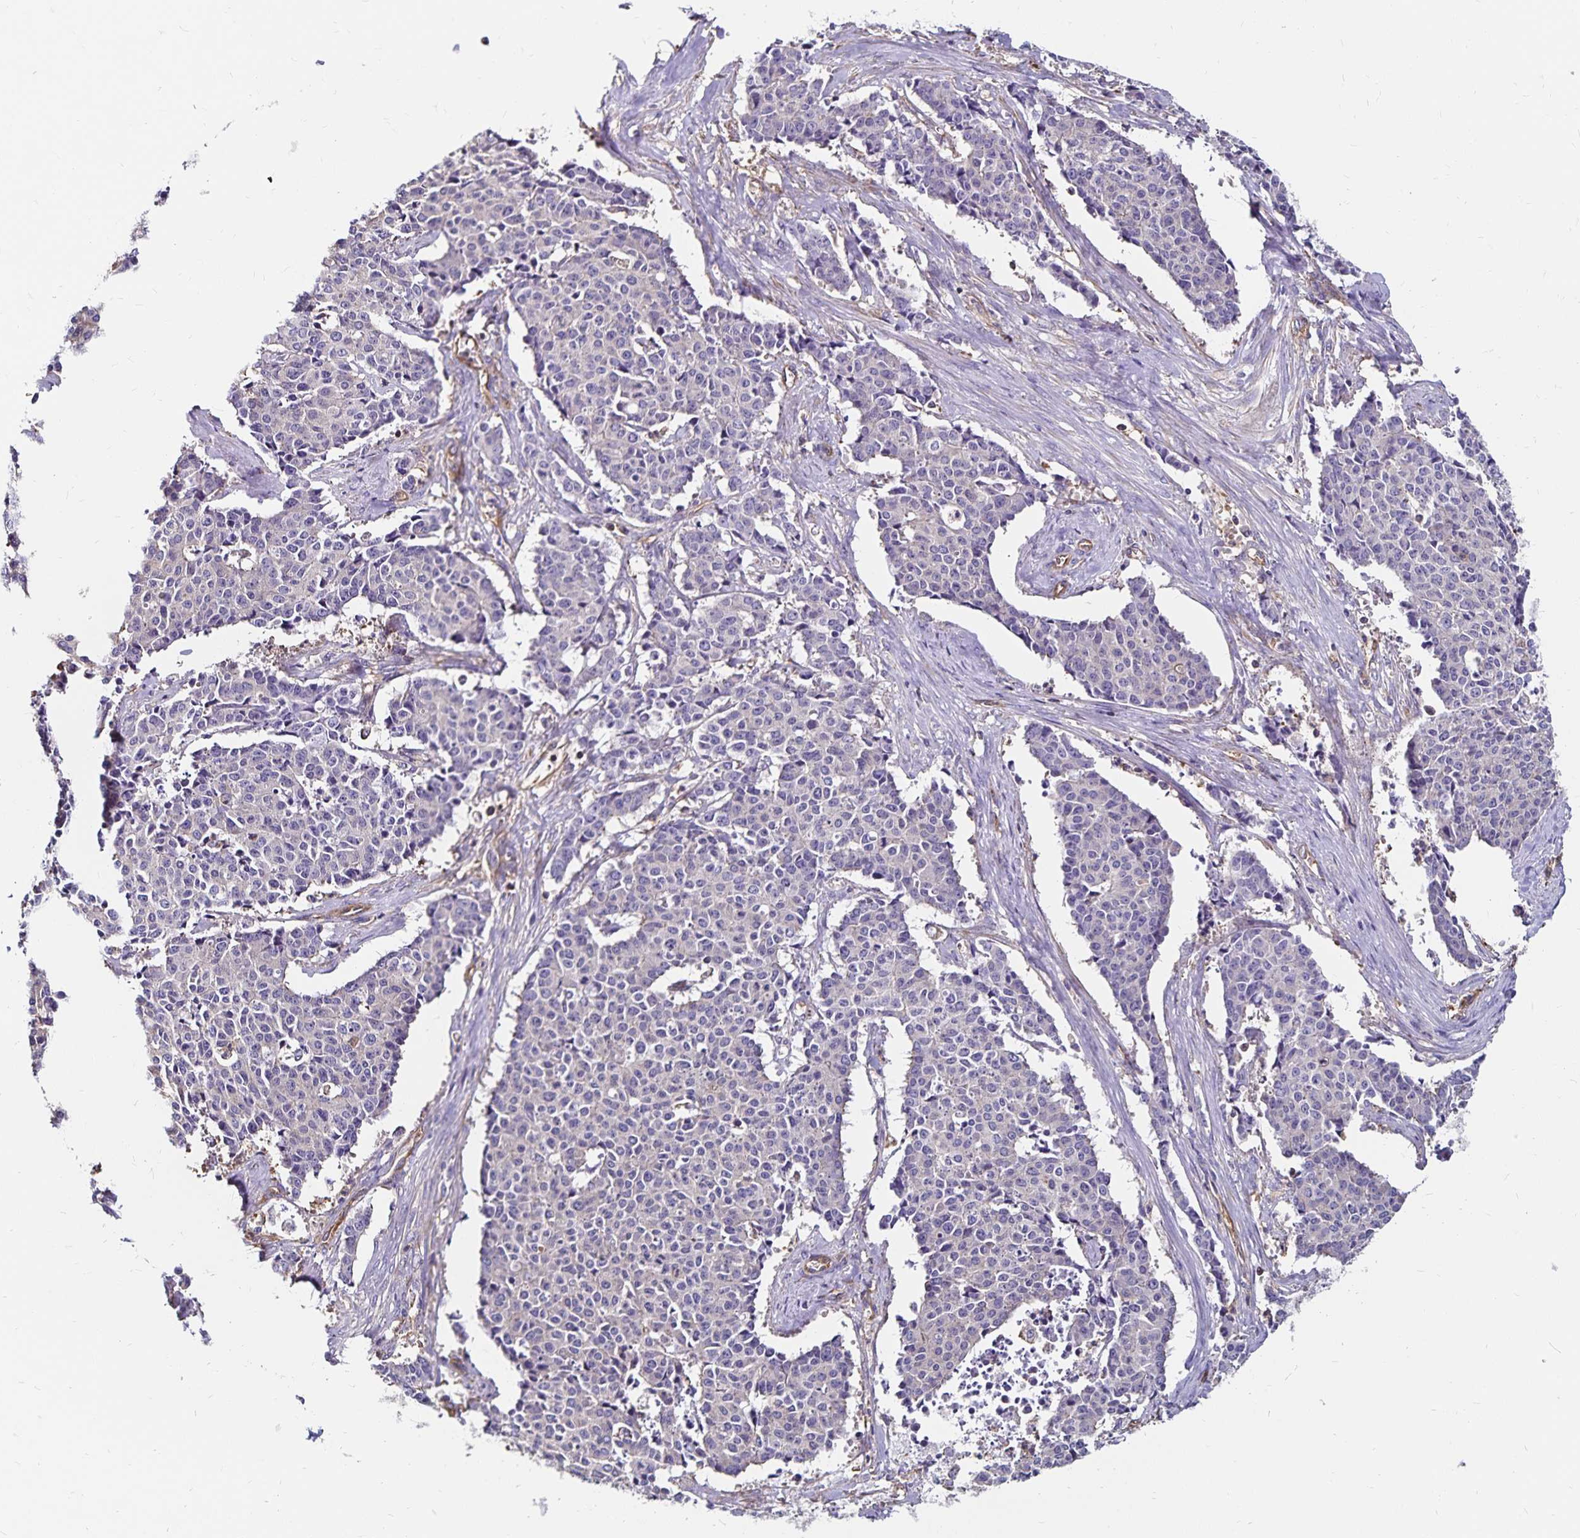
{"staining": {"intensity": "negative", "quantity": "none", "location": "none"}, "tissue": "cervical cancer", "cell_type": "Tumor cells", "image_type": "cancer", "snomed": [{"axis": "morphology", "description": "Squamous cell carcinoma, NOS"}, {"axis": "topography", "description": "Cervix"}], "caption": "High magnification brightfield microscopy of cervical cancer (squamous cell carcinoma) stained with DAB (brown) and counterstained with hematoxylin (blue): tumor cells show no significant staining.", "gene": "RPRML", "patient": {"sex": "female", "age": 28}}